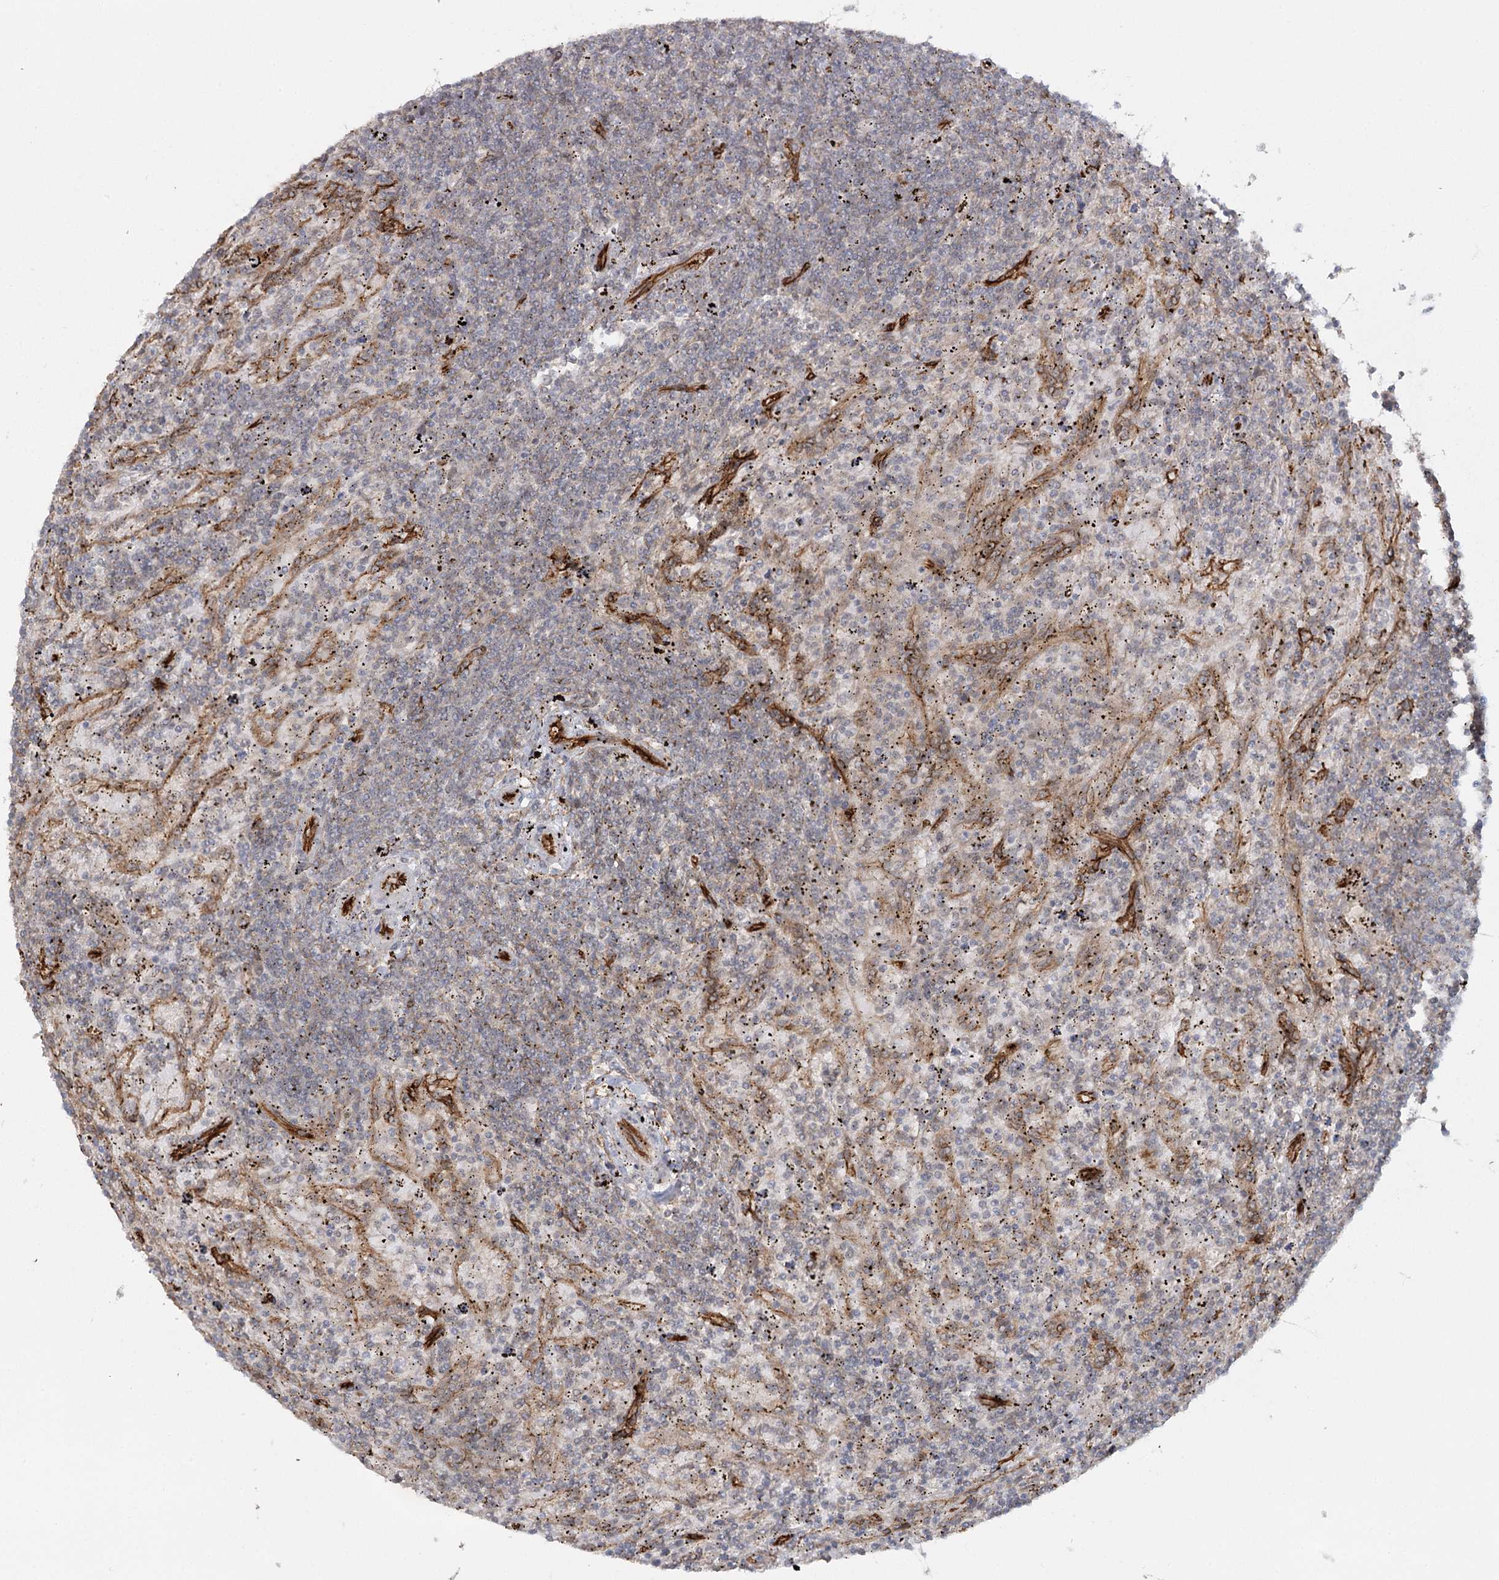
{"staining": {"intensity": "negative", "quantity": "none", "location": "none"}, "tissue": "lymphoma", "cell_type": "Tumor cells", "image_type": "cancer", "snomed": [{"axis": "morphology", "description": "Malignant lymphoma, non-Hodgkin's type, Low grade"}, {"axis": "topography", "description": "Spleen"}], "caption": "The histopathology image reveals no staining of tumor cells in low-grade malignant lymphoma, non-Hodgkin's type.", "gene": "RPP14", "patient": {"sex": "male", "age": 76}}